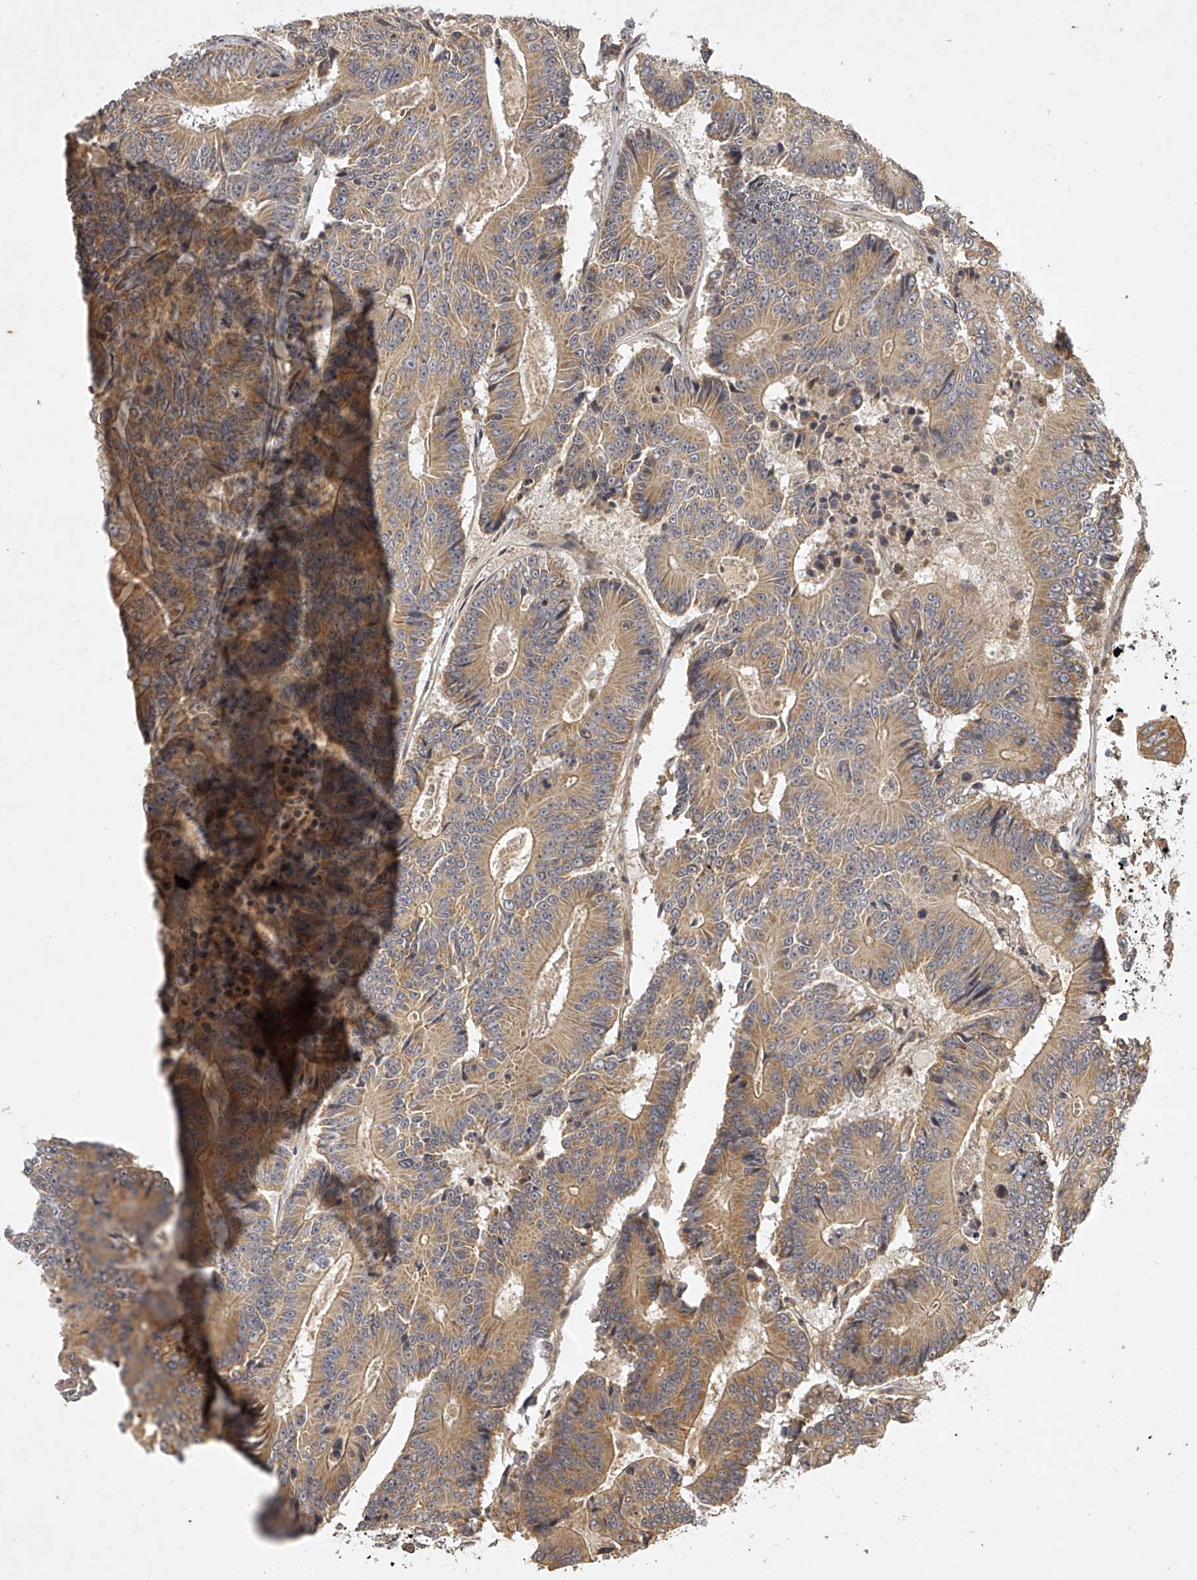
{"staining": {"intensity": "moderate", "quantity": ">75%", "location": "cytoplasmic/membranous"}, "tissue": "colorectal cancer", "cell_type": "Tumor cells", "image_type": "cancer", "snomed": [{"axis": "morphology", "description": "Adenocarcinoma, NOS"}, {"axis": "topography", "description": "Colon"}], "caption": "Moderate cytoplasmic/membranous expression is identified in approximately >75% of tumor cells in adenocarcinoma (colorectal).", "gene": "NFS1", "patient": {"sex": "male", "age": 83}}